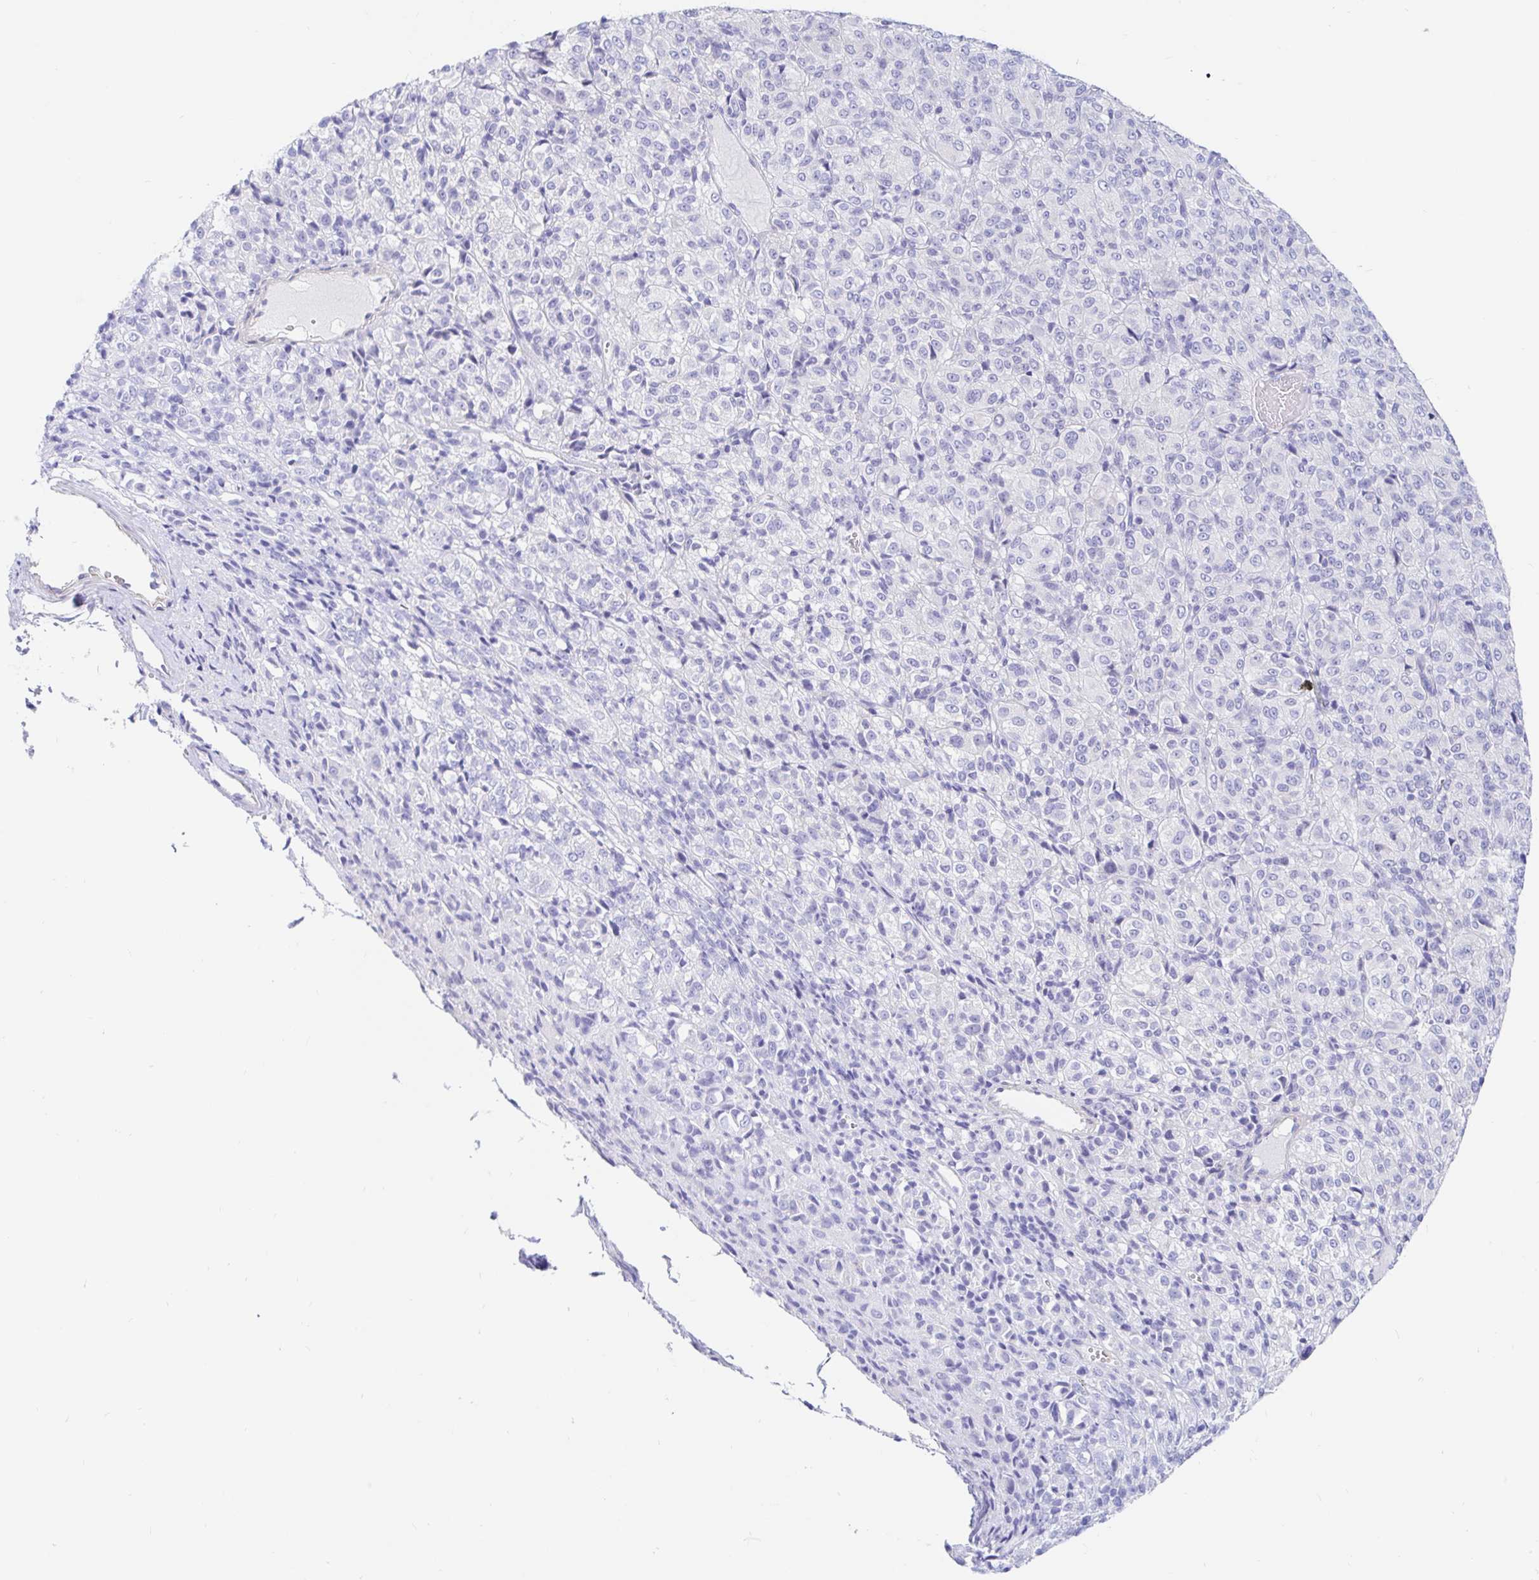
{"staining": {"intensity": "negative", "quantity": "none", "location": "none"}, "tissue": "melanoma", "cell_type": "Tumor cells", "image_type": "cancer", "snomed": [{"axis": "morphology", "description": "Malignant melanoma, Metastatic site"}, {"axis": "topography", "description": "Brain"}], "caption": "Tumor cells are negative for protein expression in human malignant melanoma (metastatic site).", "gene": "PPP1R1B", "patient": {"sex": "female", "age": 56}}